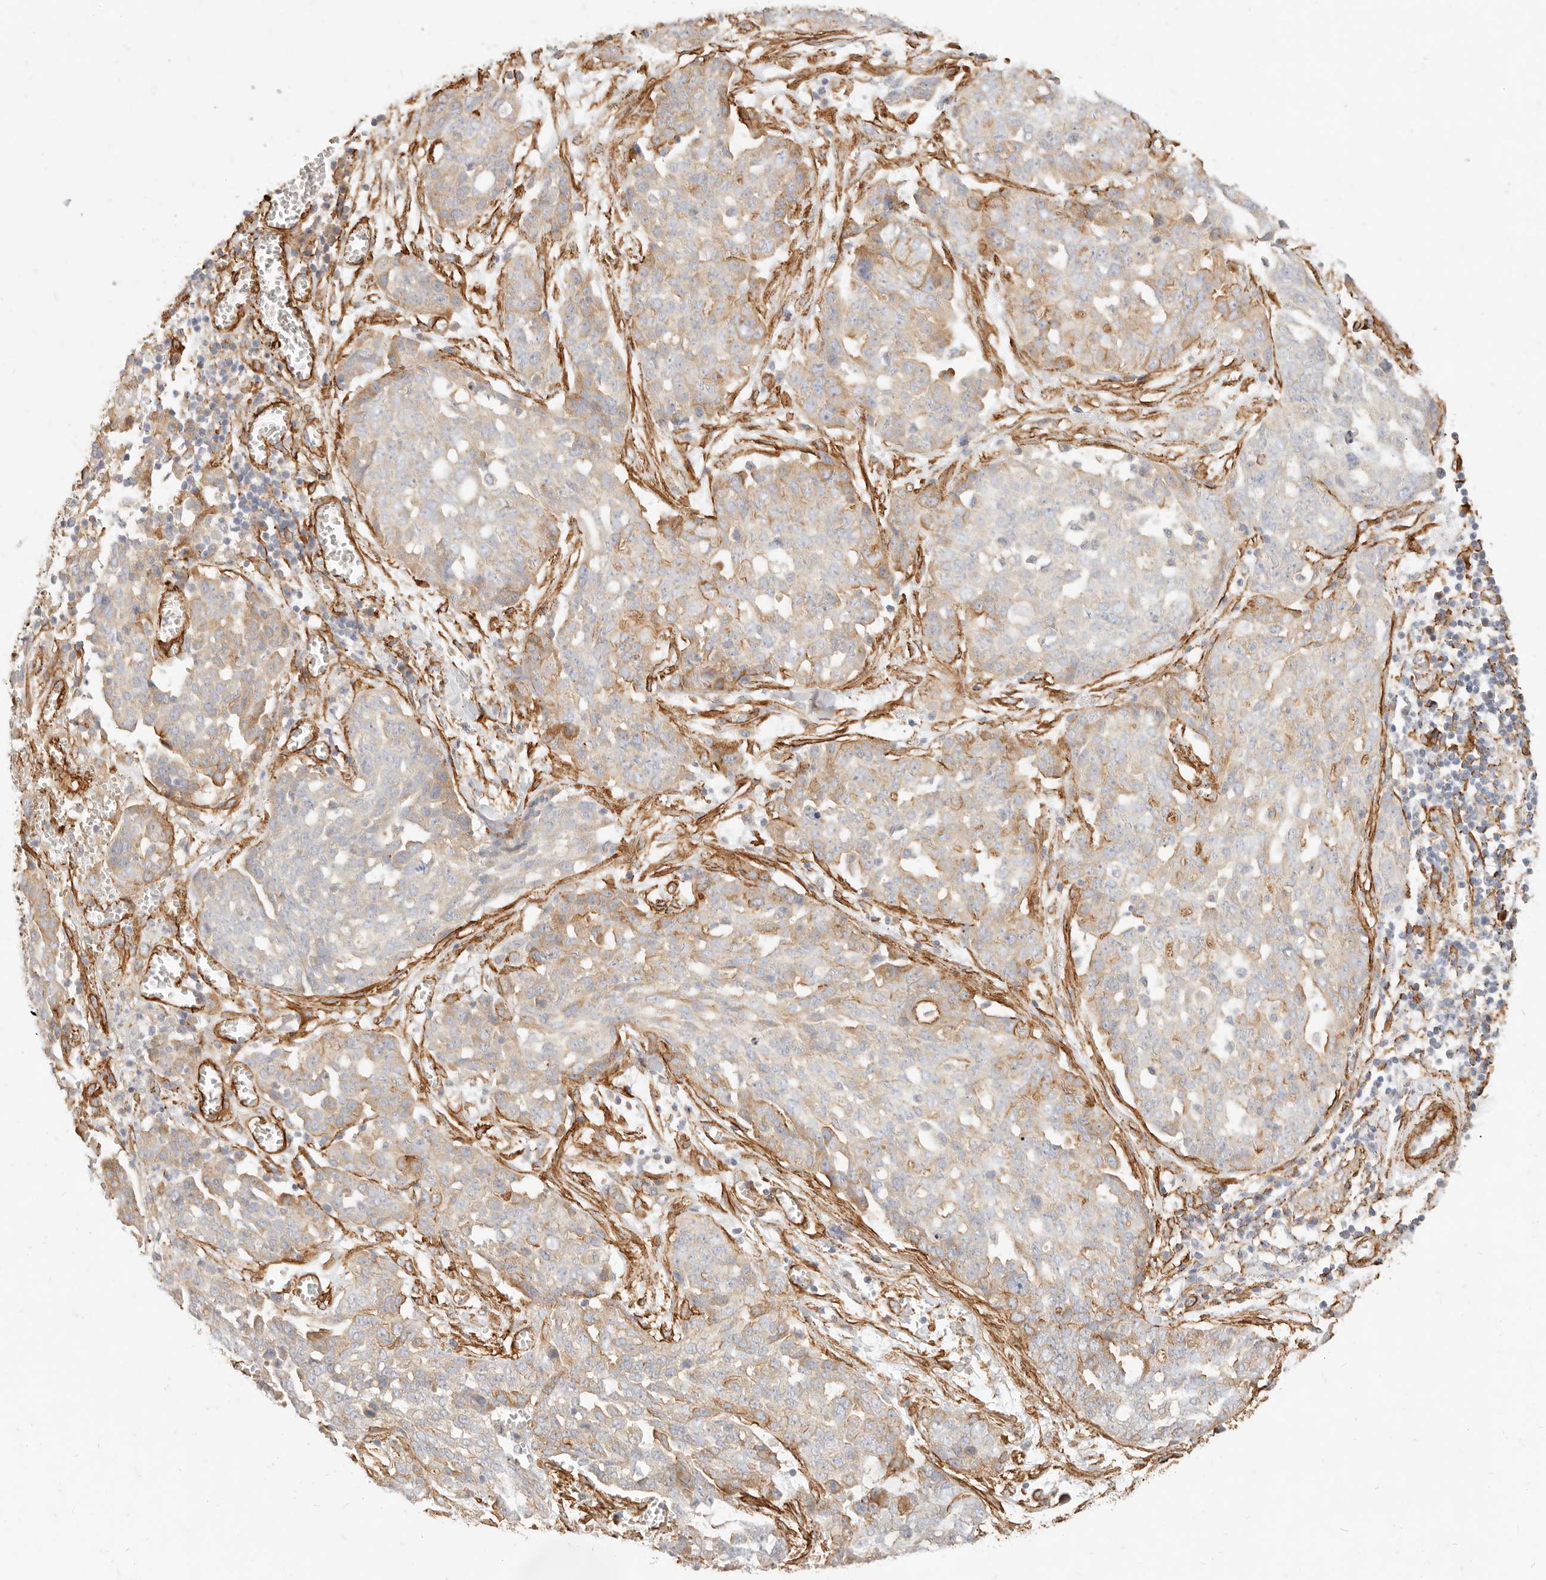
{"staining": {"intensity": "weak", "quantity": ">75%", "location": "cytoplasmic/membranous"}, "tissue": "ovarian cancer", "cell_type": "Tumor cells", "image_type": "cancer", "snomed": [{"axis": "morphology", "description": "Cystadenocarcinoma, serous, NOS"}, {"axis": "topography", "description": "Soft tissue"}, {"axis": "topography", "description": "Ovary"}], "caption": "DAB (3,3'-diaminobenzidine) immunohistochemical staining of human ovarian cancer exhibits weak cytoplasmic/membranous protein positivity in approximately >75% of tumor cells.", "gene": "TMTC2", "patient": {"sex": "female", "age": 57}}